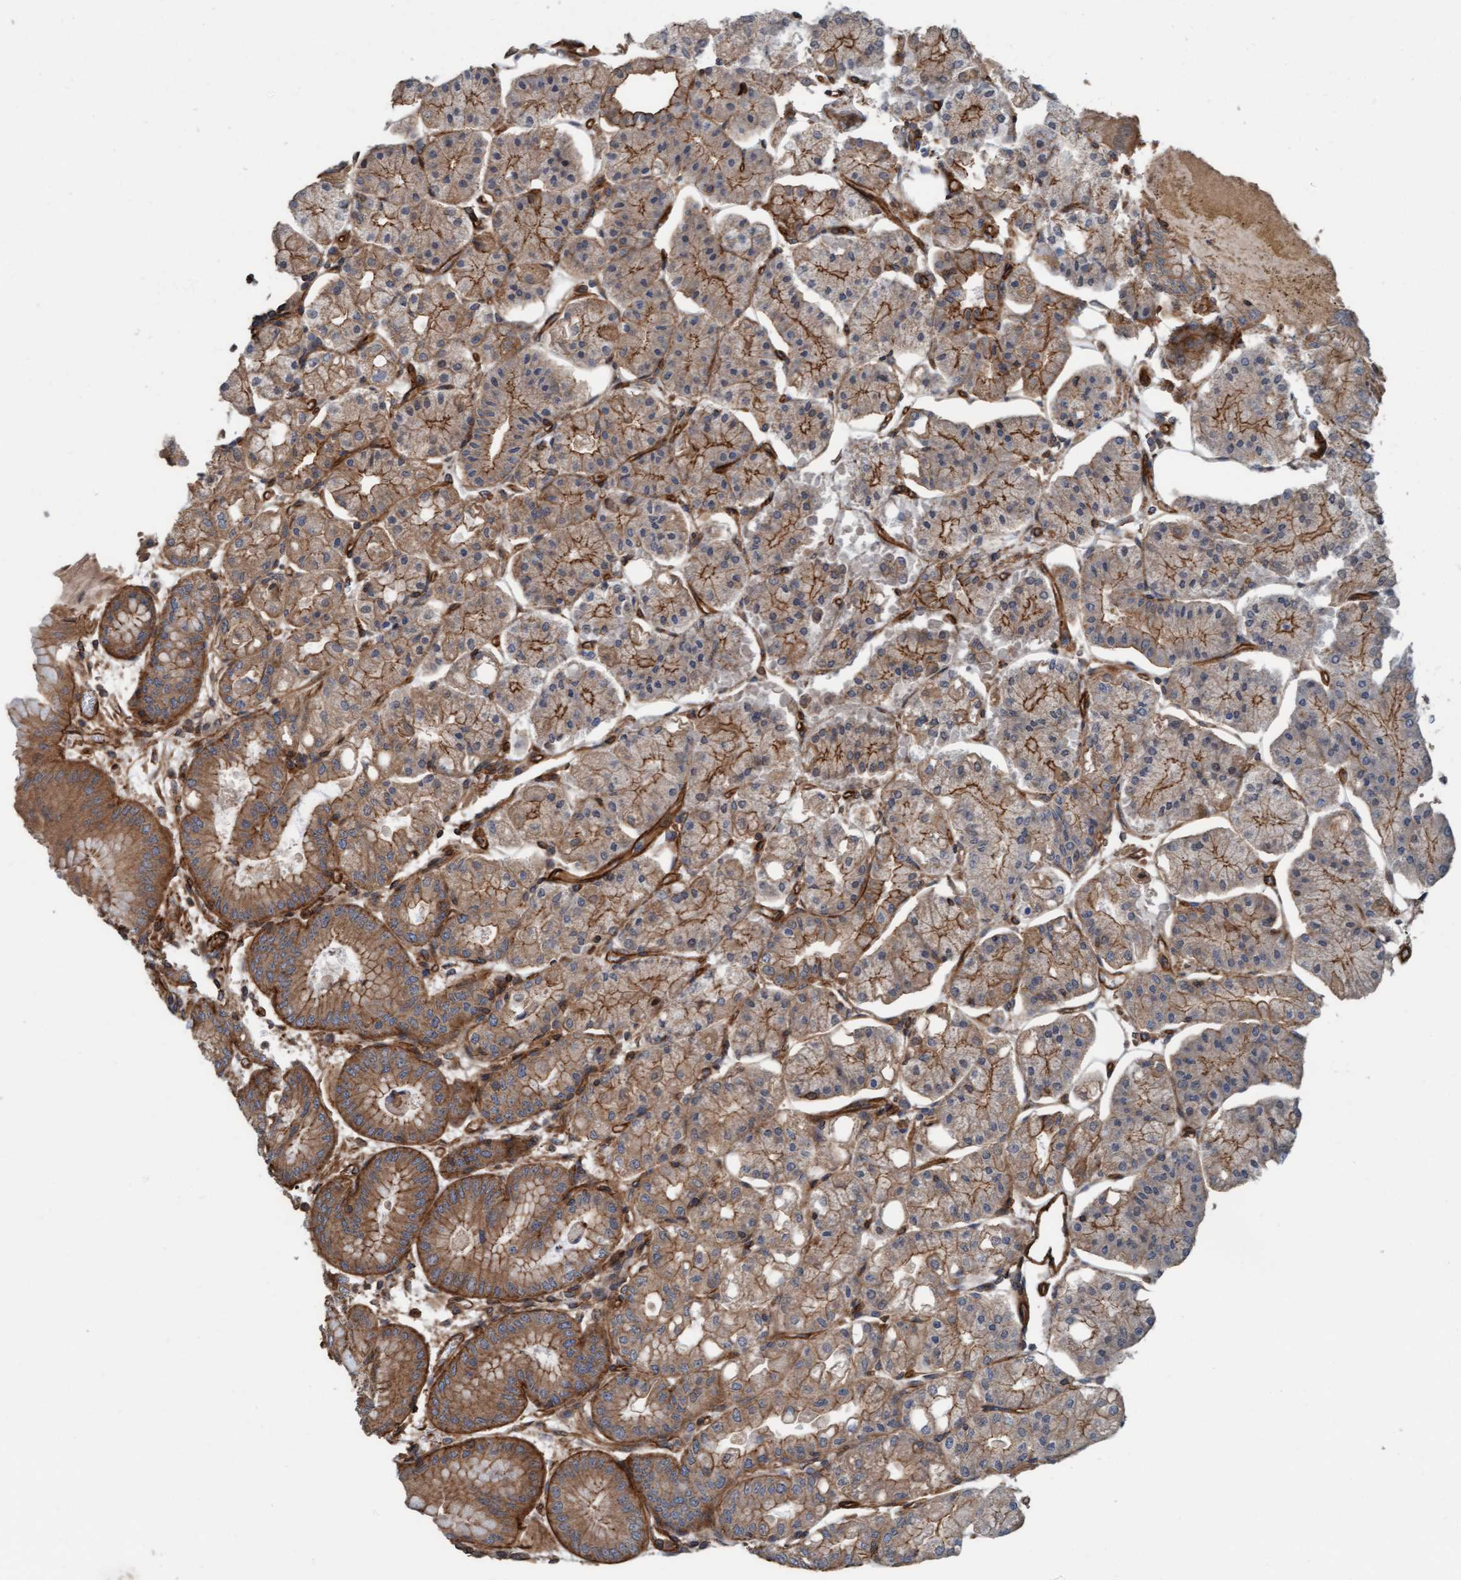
{"staining": {"intensity": "moderate", "quantity": ">75%", "location": "cytoplasmic/membranous"}, "tissue": "stomach", "cell_type": "Glandular cells", "image_type": "normal", "snomed": [{"axis": "morphology", "description": "Normal tissue, NOS"}, {"axis": "topography", "description": "Stomach, lower"}], "caption": "Stomach stained with DAB (3,3'-diaminobenzidine) immunohistochemistry (IHC) demonstrates medium levels of moderate cytoplasmic/membranous staining in approximately >75% of glandular cells.", "gene": "STXBP4", "patient": {"sex": "male", "age": 71}}